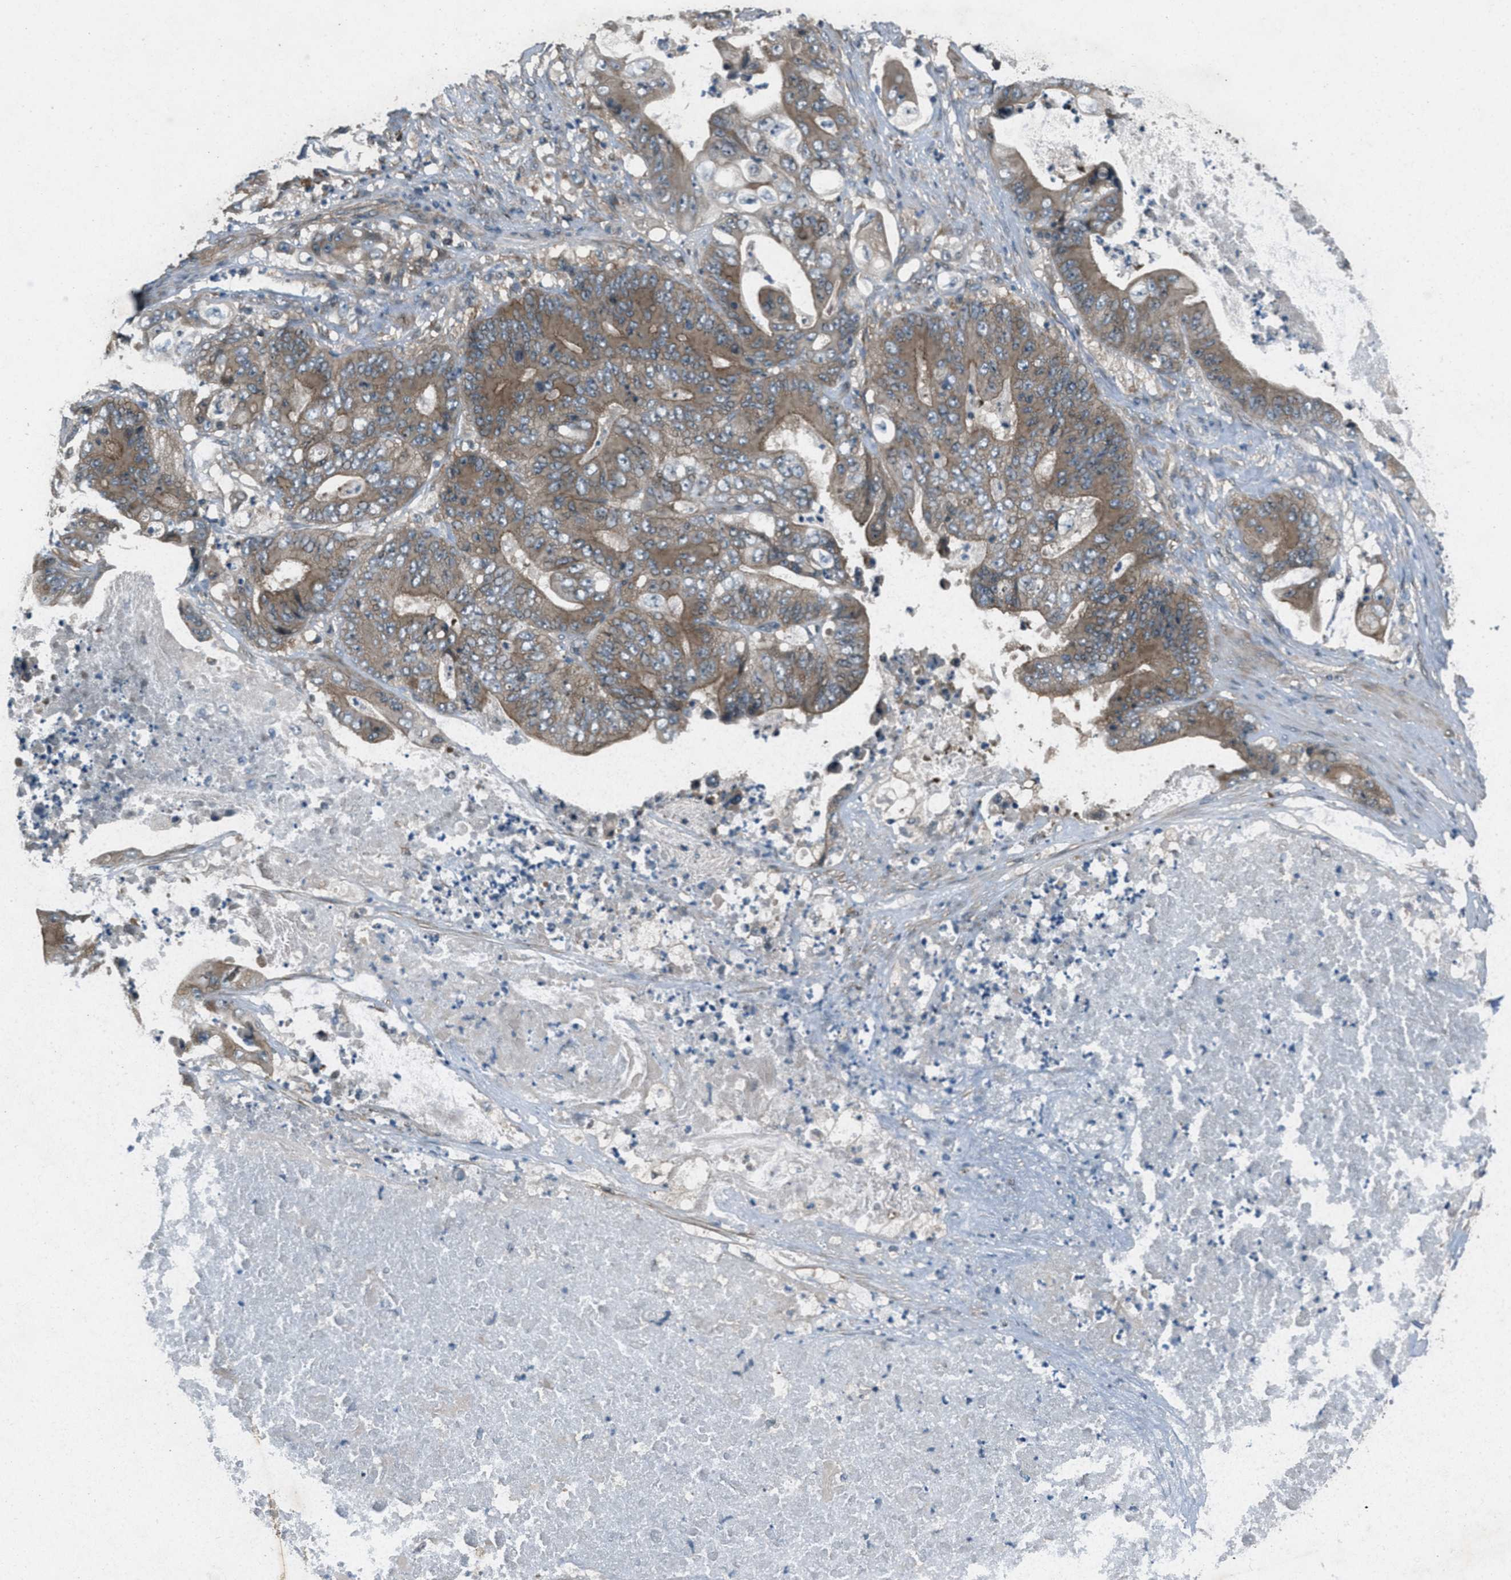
{"staining": {"intensity": "moderate", "quantity": ">75%", "location": "cytoplasmic/membranous"}, "tissue": "stomach cancer", "cell_type": "Tumor cells", "image_type": "cancer", "snomed": [{"axis": "morphology", "description": "Adenocarcinoma, NOS"}, {"axis": "topography", "description": "Stomach"}], "caption": "Protein staining of stomach cancer tissue shows moderate cytoplasmic/membranous positivity in approximately >75% of tumor cells.", "gene": "EPSTI1", "patient": {"sex": "female", "age": 73}}